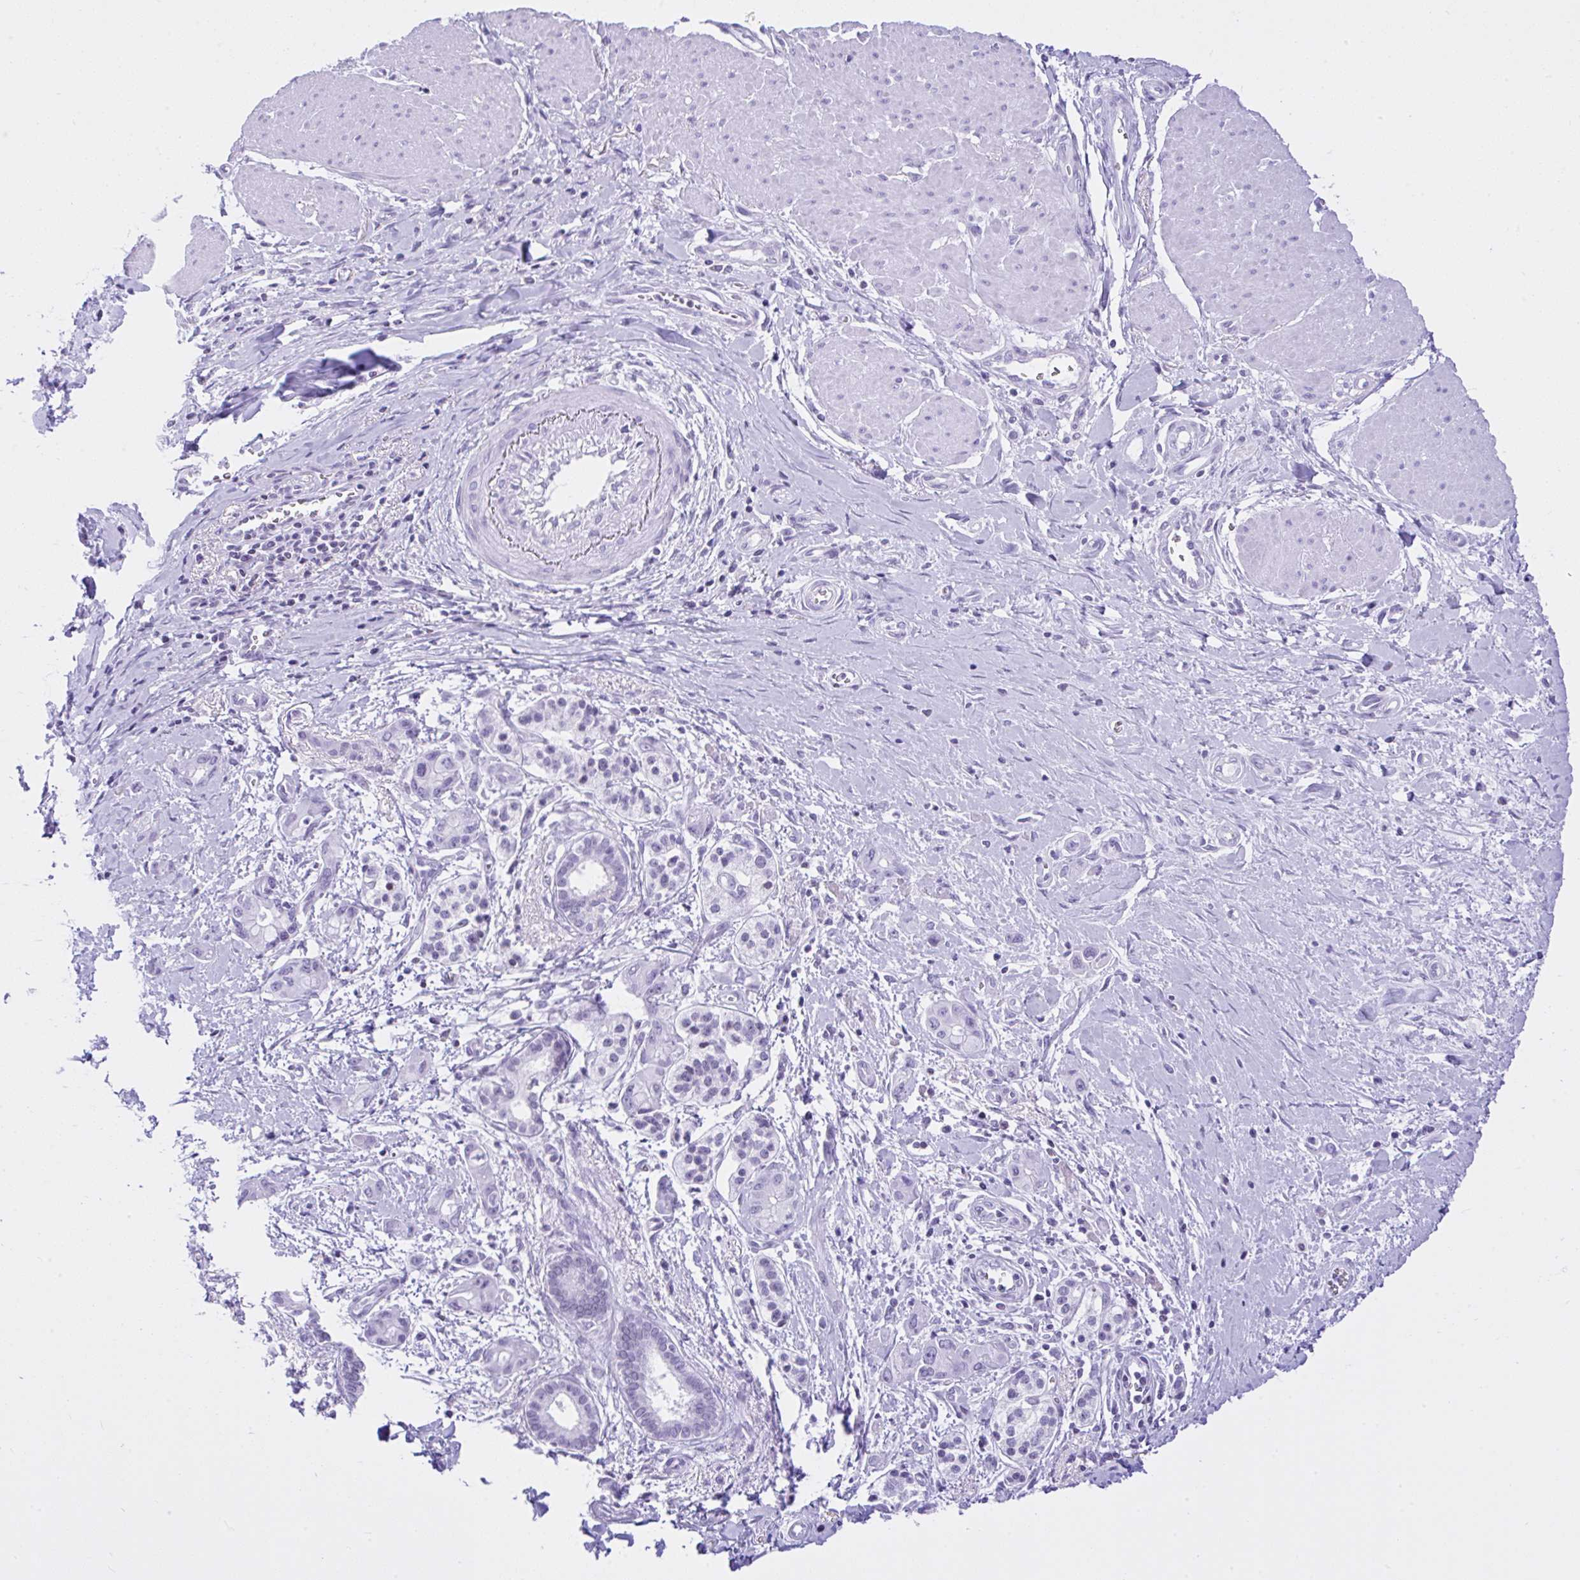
{"staining": {"intensity": "negative", "quantity": "none", "location": "none"}, "tissue": "pancreatic cancer", "cell_type": "Tumor cells", "image_type": "cancer", "snomed": [{"axis": "morphology", "description": "Adenocarcinoma, NOS"}, {"axis": "topography", "description": "Pancreas"}], "caption": "An IHC photomicrograph of adenocarcinoma (pancreatic) is shown. There is no staining in tumor cells of adenocarcinoma (pancreatic).", "gene": "KRT27", "patient": {"sex": "male", "age": 68}}